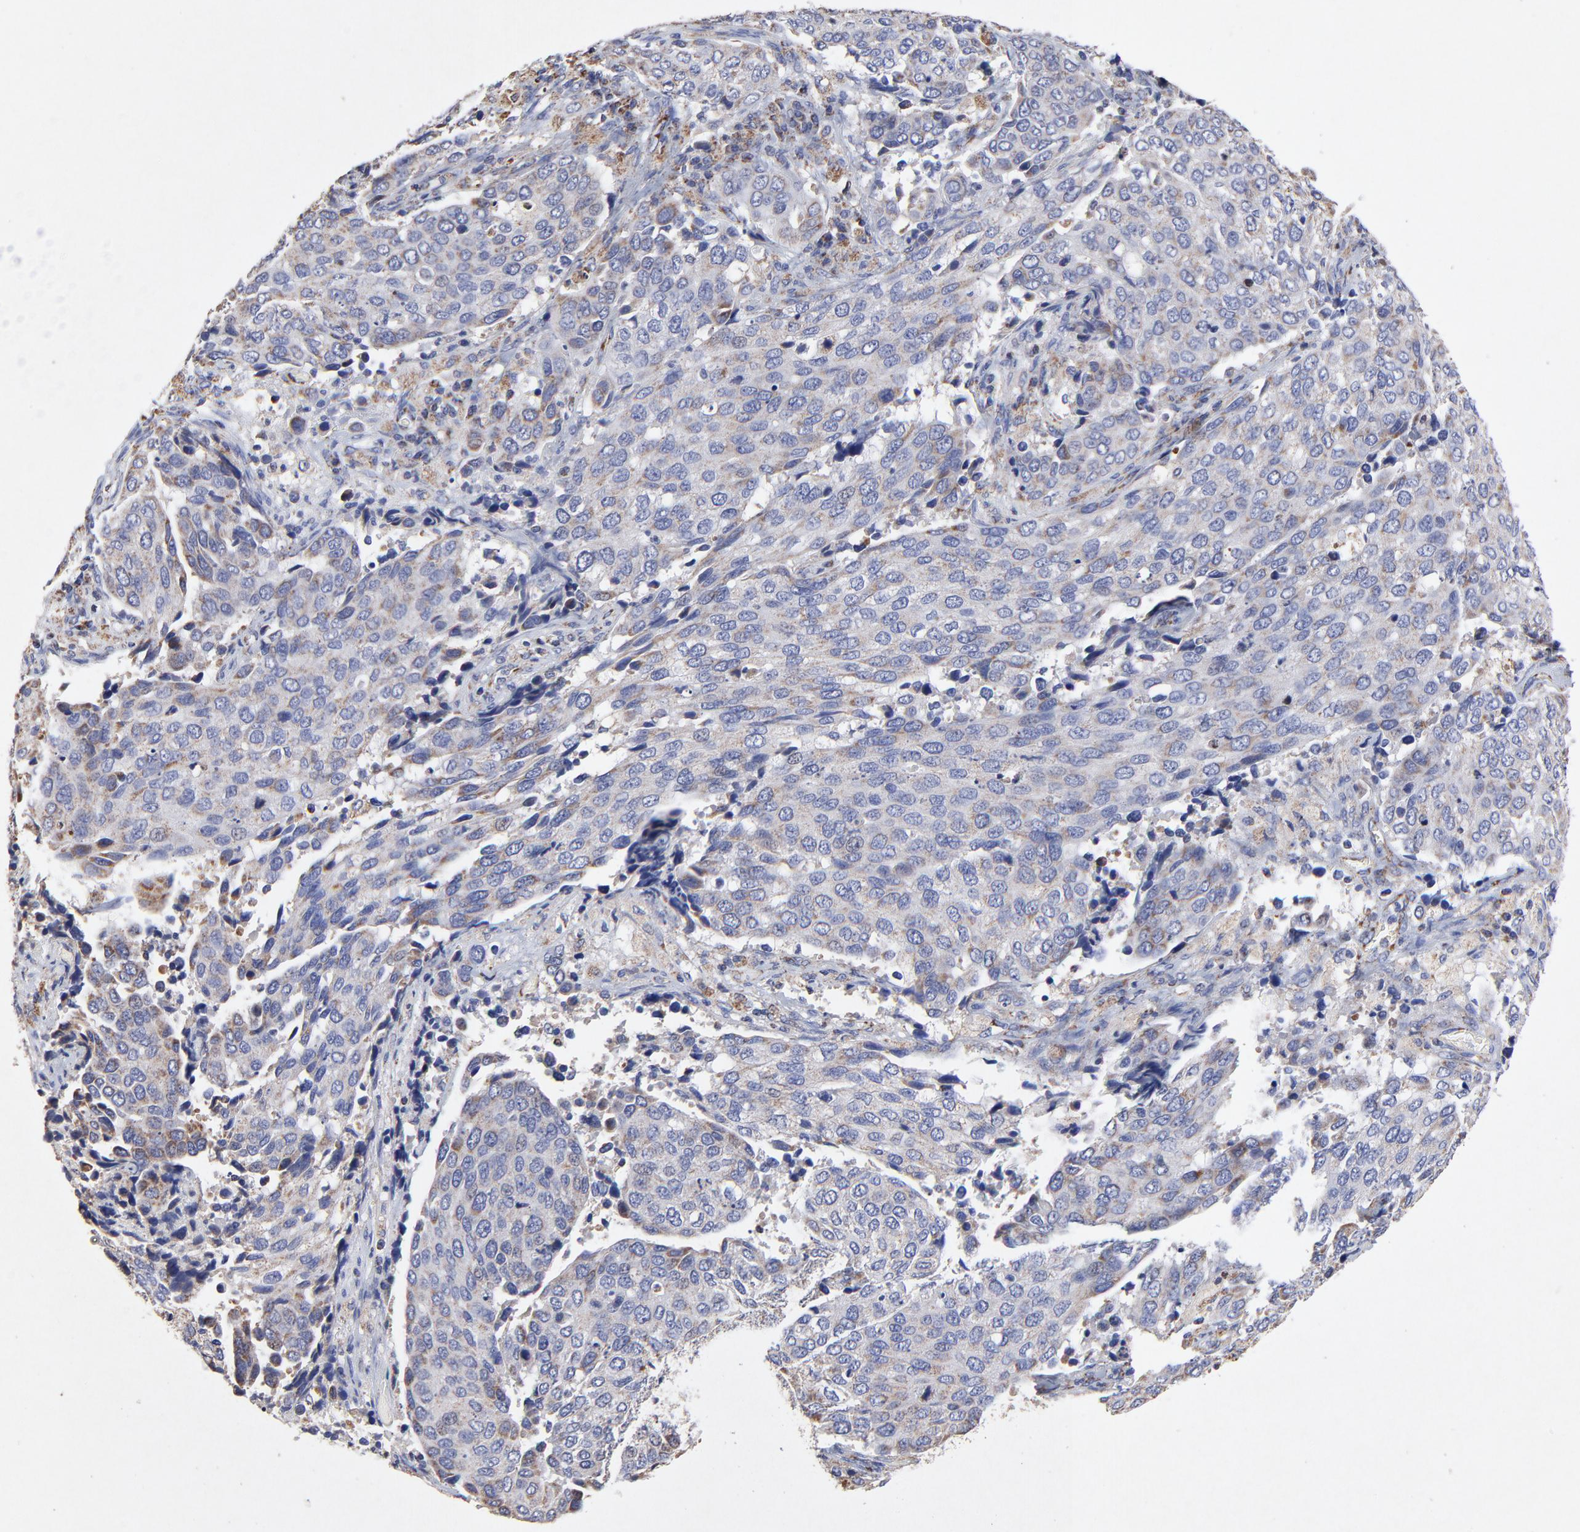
{"staining": {"intensity": "weak", "quantity": ">75%", "location": "cytoplasmic/membranous"}, "tissue": "cervical cancer", "cell_type": "Tumor cells", "image_type": "cancer", "snomed": [{"axis": "morphology", "description": "Squamous cell carcinoma, NOS"}, {"axis": "topography", "description": "Cervix"}], "caption": "A brown stain shows weak cytoplasmic/membranous staining of a protein in cervical squamous cell carcinoma tumor cells.", "gene": "SSBP1", "patient": {"sex": "female", "age": 54}}